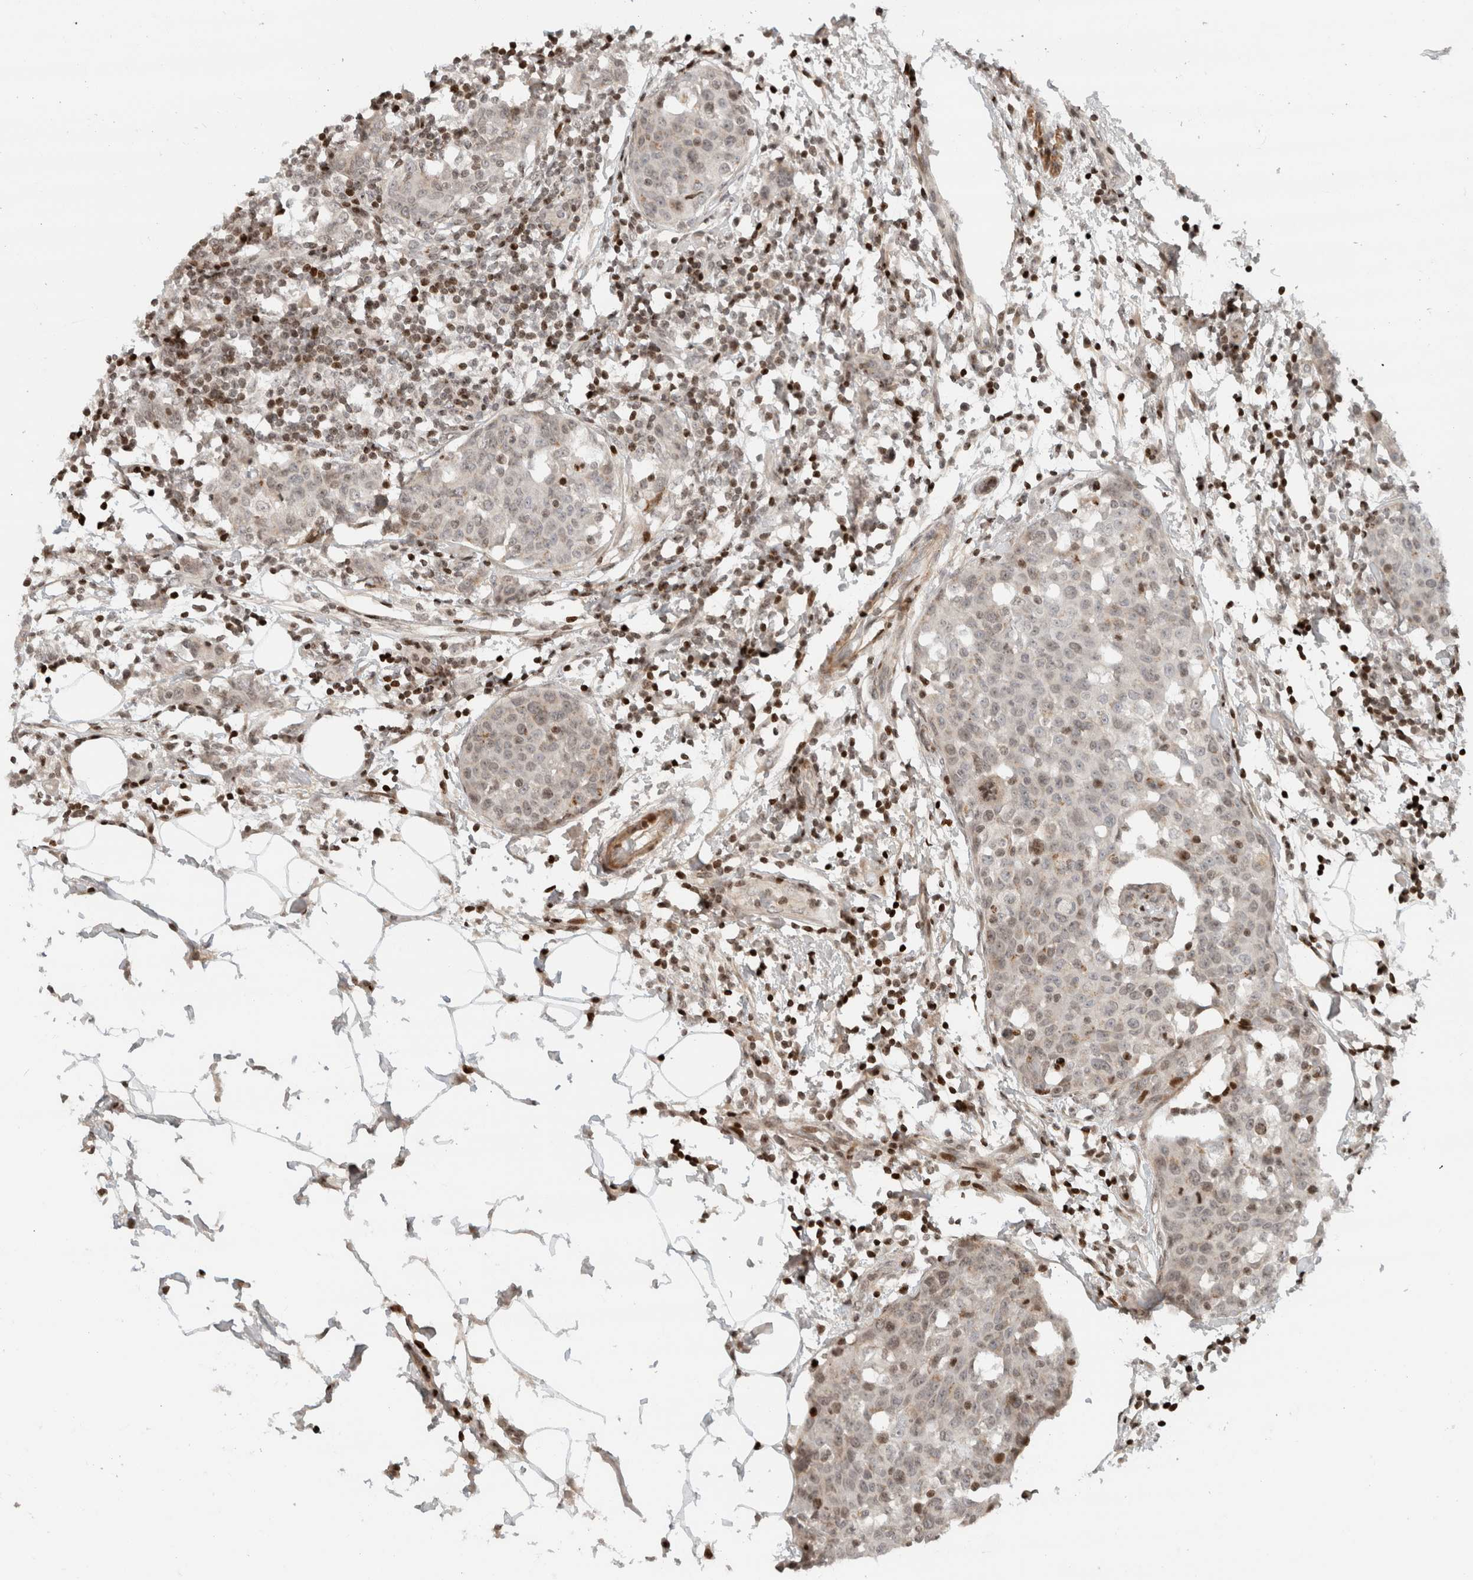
{"staining": {"intensity": "weak", "quantity": "25%-75%", "location": "nuclear"}, "tissue": "breast cancer", "cell_type": "Tumor cells", "image_type": "cancer", "snomed": [{"axis": "morphology", "description": "Normal tissue, NOS"}, {"axis": "morphology", "description": "Duct carcinoma"}, {"axis": "topography", "description": "Breast"}], "caption": "The image displays staining of breast cancer, revealing weak nuclear protein expression (brown color) within tumor cells.", "gene": "GINS4", "patient": {"sex": "female", "age": 37}}